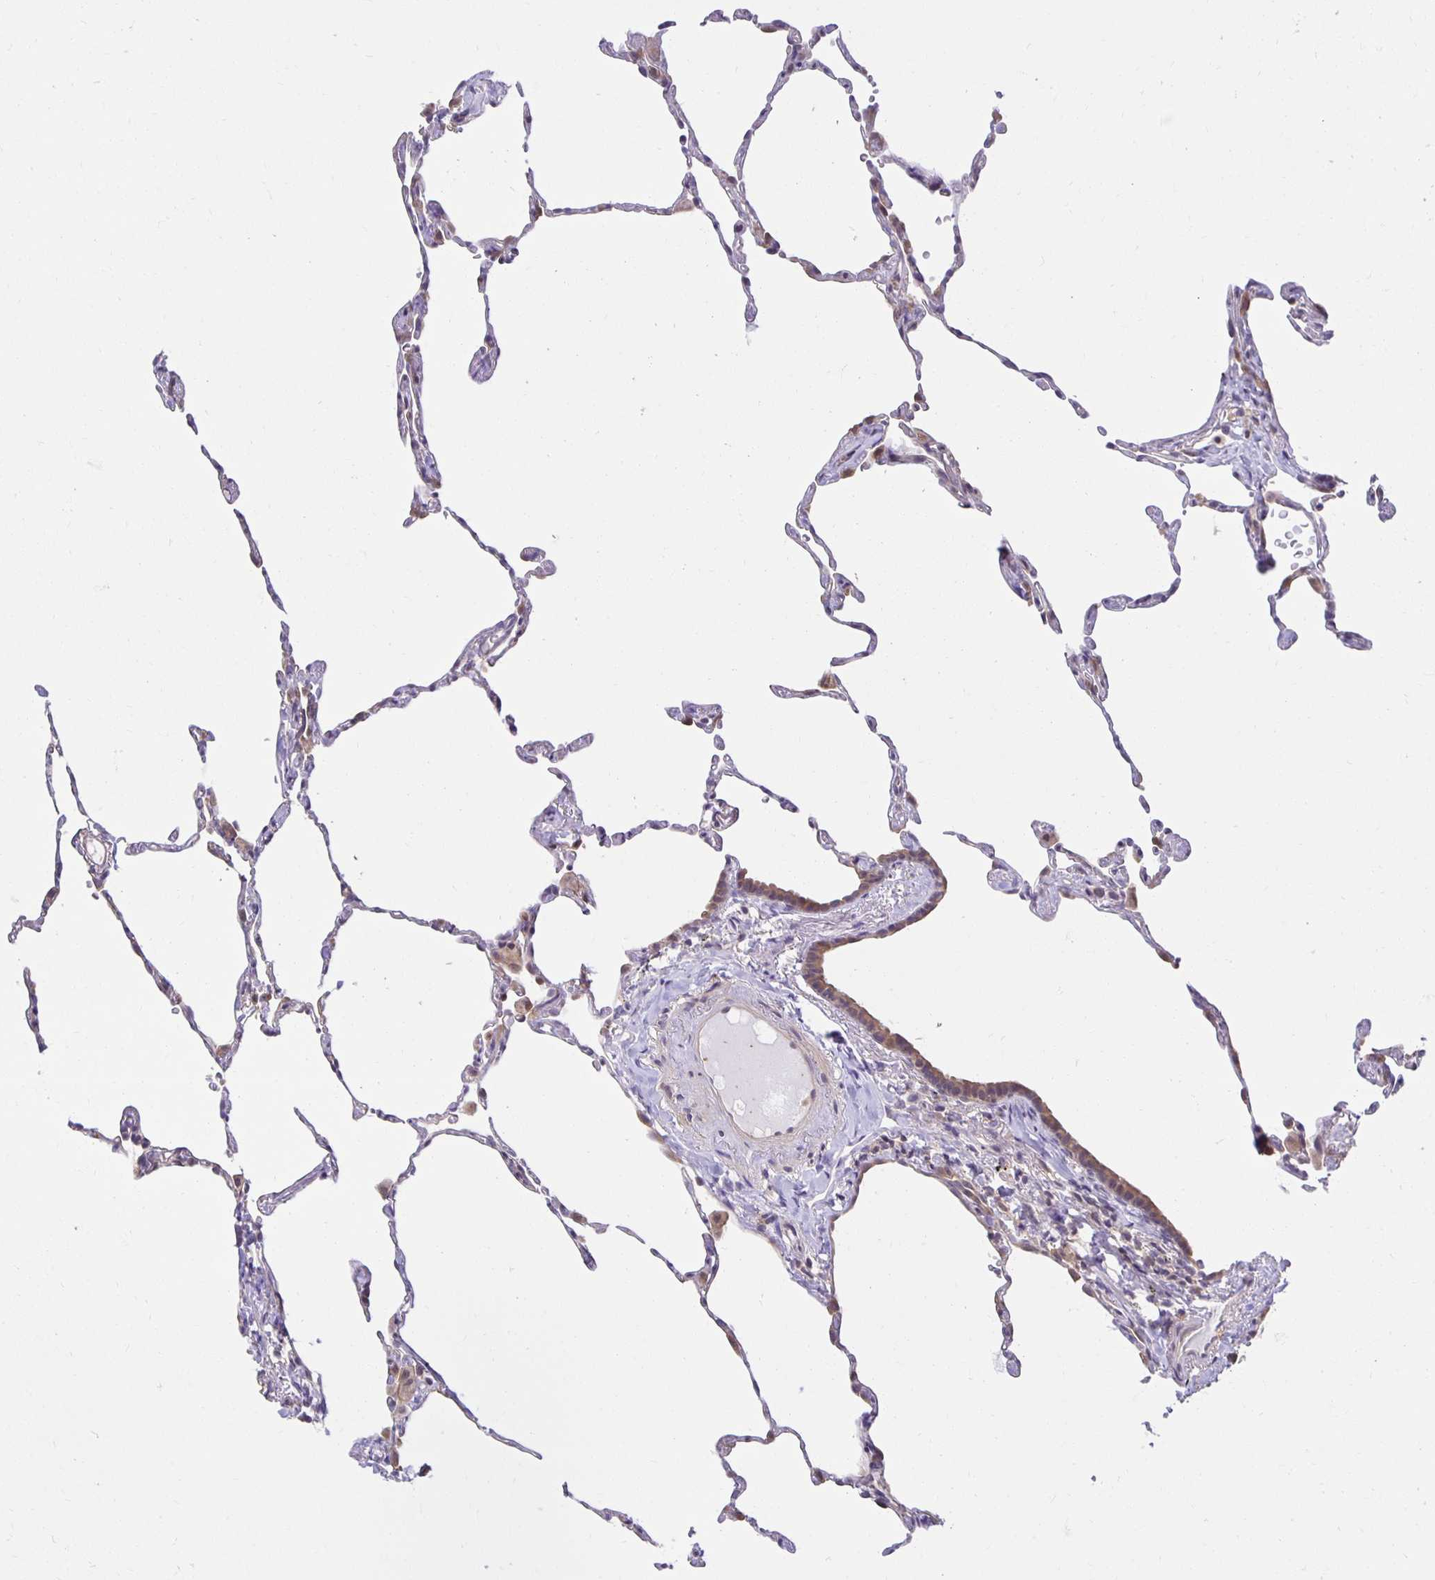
{"staining": {"intensity": "weak", "quantity": "25%-75%", "location": "cytoplasmic/membranous"}, "tissue": "lung", "cell_type": "Alveolar cells", "image_type": "normal", "snomed": [{"axis": "morphology", "description": "Normal tissue, NOS"}, {"axis": "topography", "description": "Lung"}], "caption": "Lung stained with IHC demonstrates weak cytoplasmic/membranous positivity in approximately 25%-75% of alveolar cells.", "gene": "MIEN1", "patient": {"sex": "female", "age": 57}}